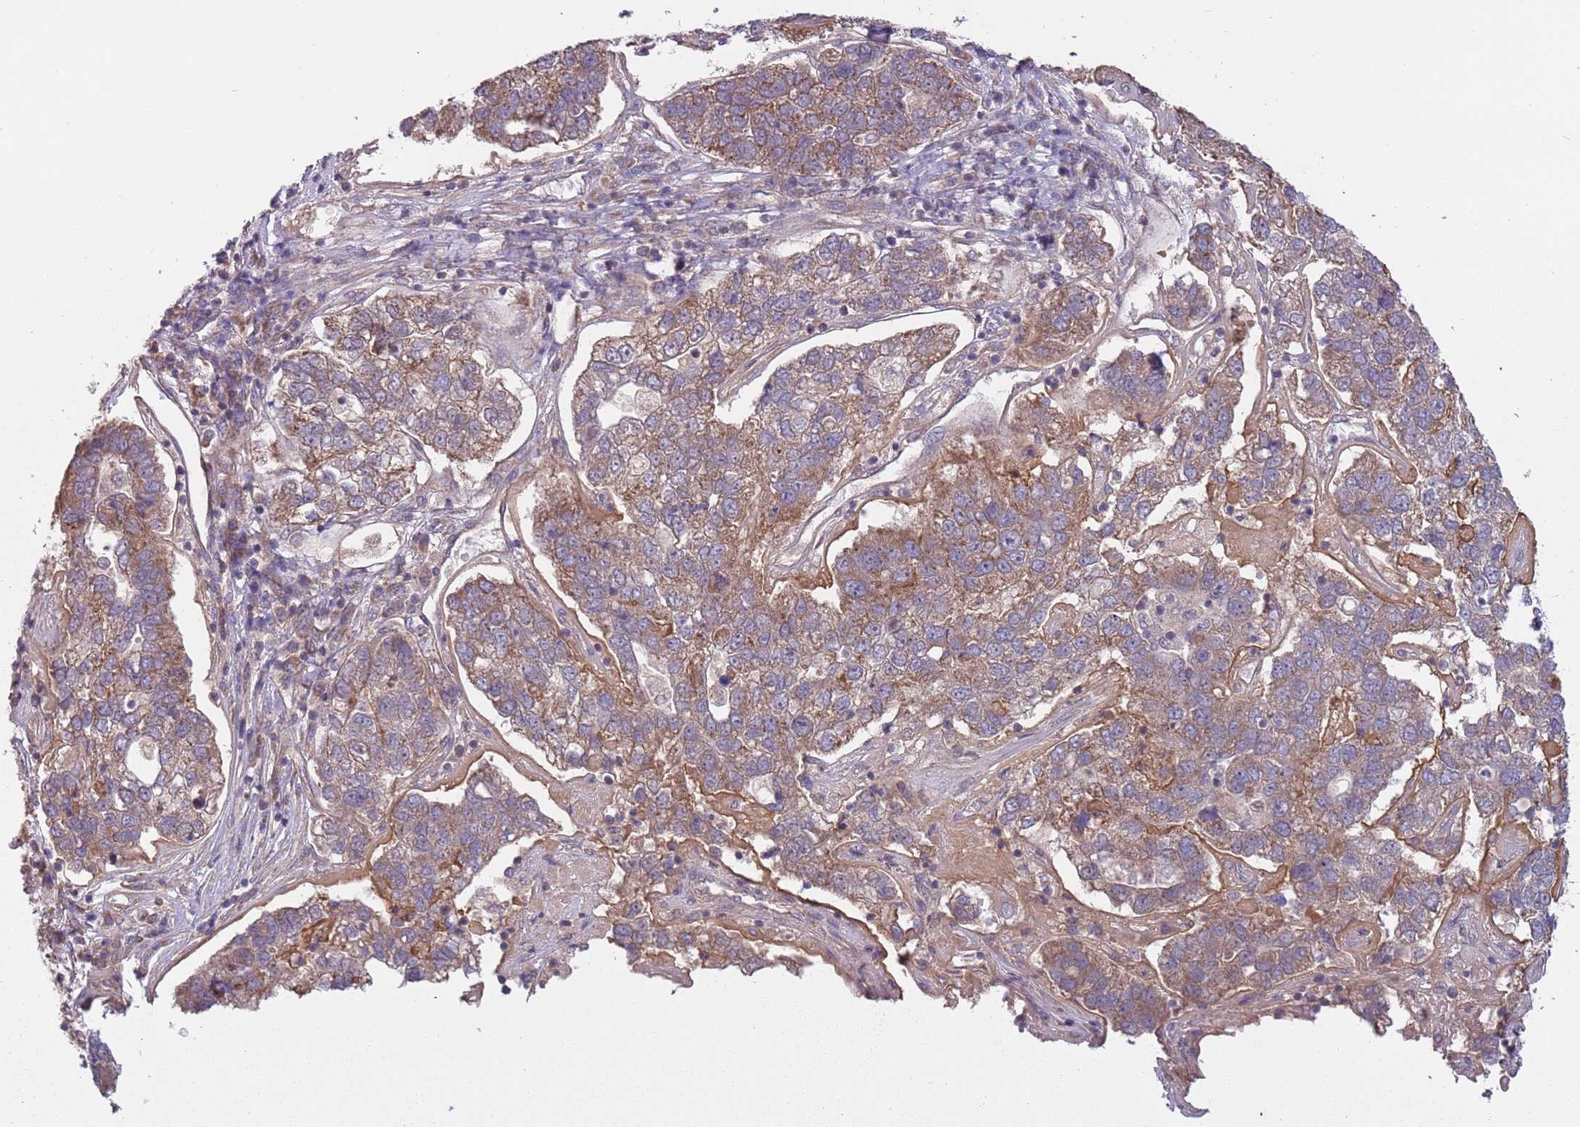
{"staining": {"intensity": "moderate", "quantity": ">75%", "location": "cytoplasmic/membranous"}, "tissue": "pancreatic cancer", "cell_type": "Tumor cells", "image_type": "cancer", "snomed": [{"axis": "morphology", "description": "Adenocarcinoma, NOS"}, {"axis": "topography", "description": "Pancreas"}], "caption": "DAB (3,3'-diaminobenzidine) immunohistochemical staining of human adenocarcinoma (pancreatic) exhibits moderate cytoplasmic/membranous protein staining in about >75% of tumor cells. (IHC, brightfield microscopy, high magnification).", "gene": "RNF181", "patient": {"sex": "female", "age": 61}}